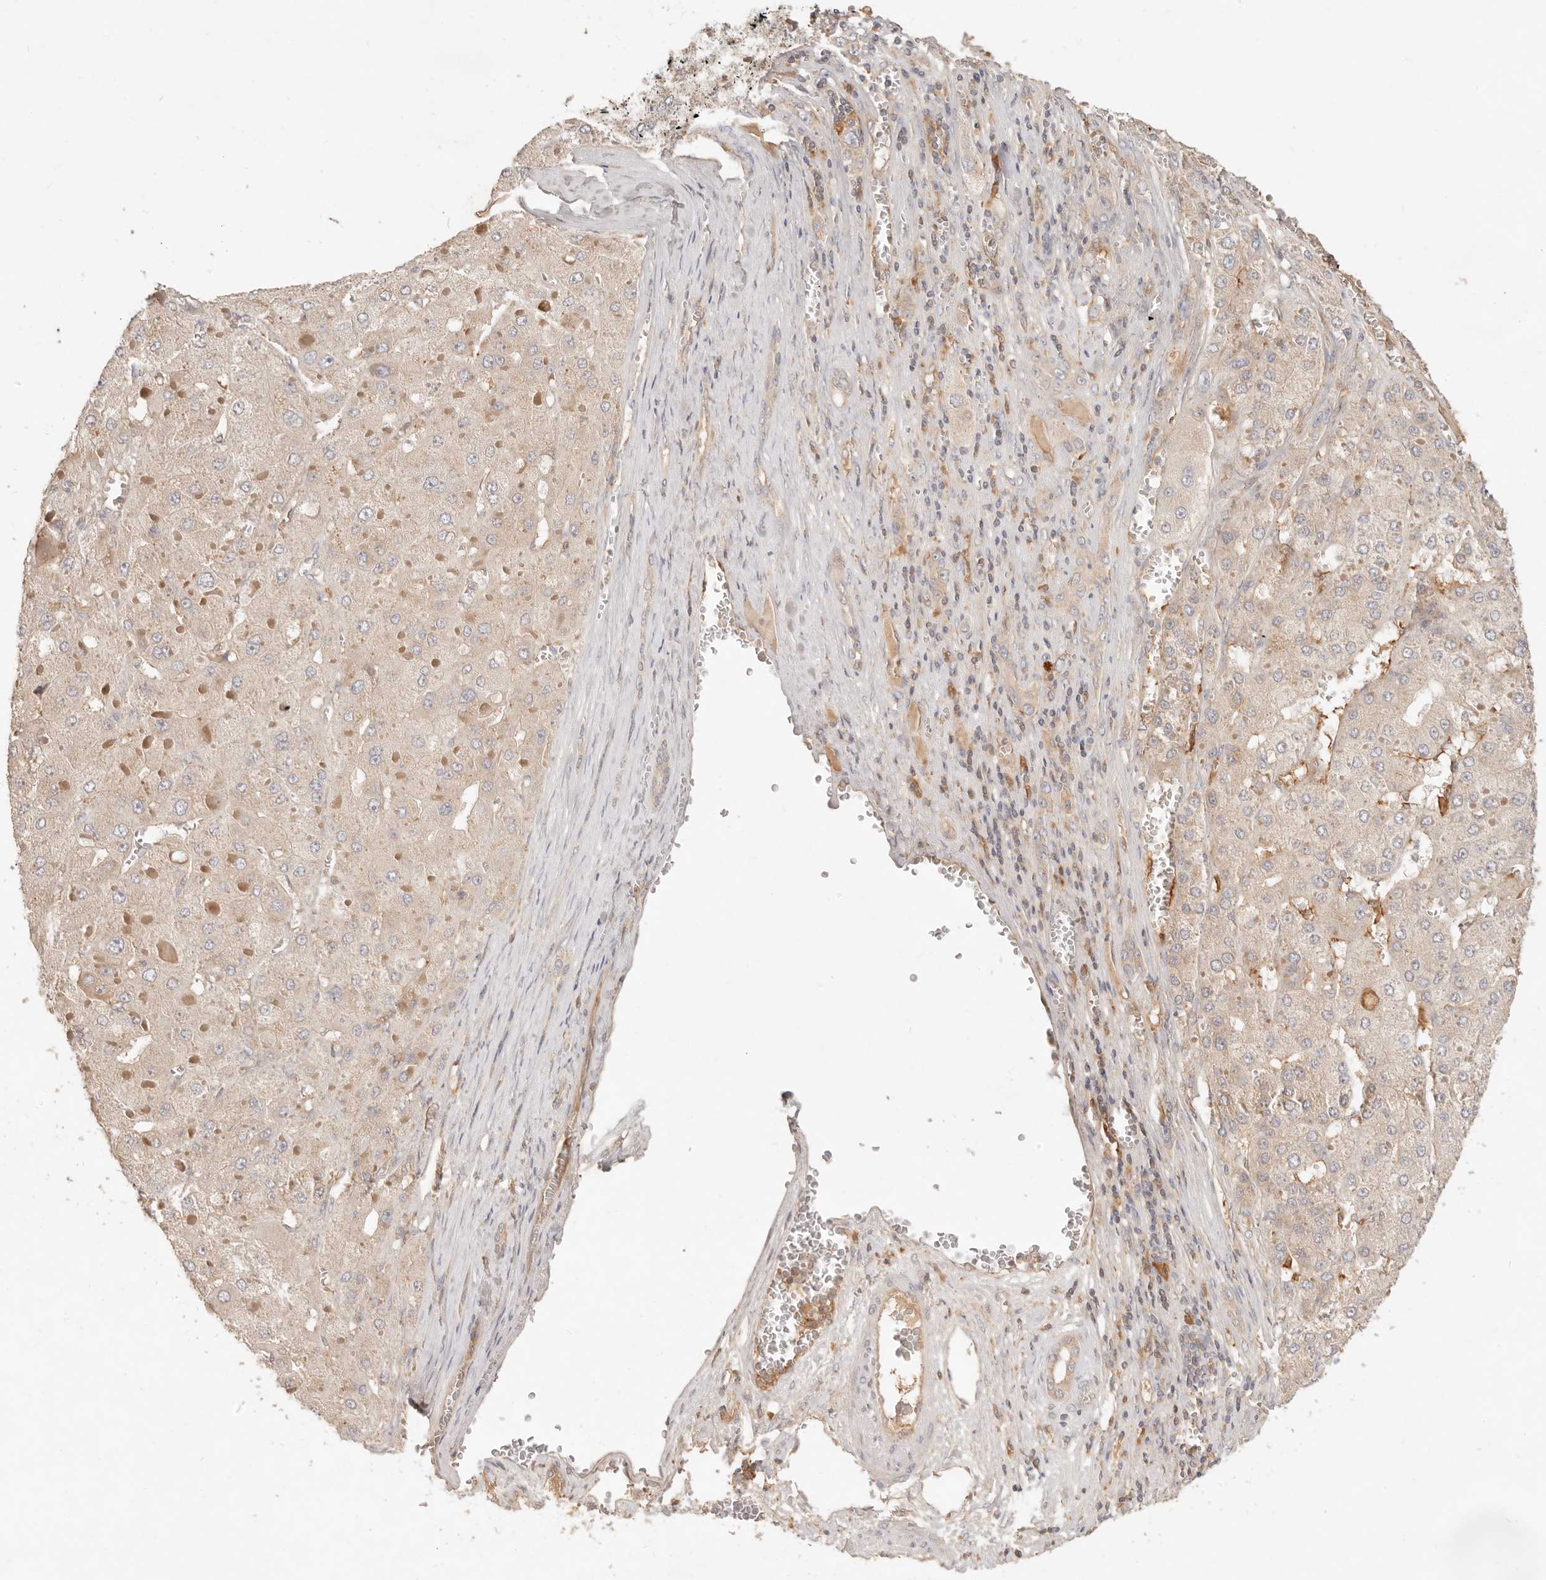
{"staining": {"intensity": "weak", "quantity": "<25%", "location": "cytoplasmic/membranous"}, "tissue": "liver cancer", "cell_type": "Tumor cells", "image_type": "cancer", "snomed": [{"axis": "morphology", "description": "Carcinoma, Hepatocellular, NOS"}, {"axis": "topography", "description": "Liver"}], "caption": "An IHC micrograph of liver hepatocellular carcinoma is shown. There is no staining in tumor cells of liver hepatocellular carcinoma. Brightfield microscopy of immunohistochemistry stained with DAB (3,3'-diaminobenzidine) (brown) and hematoxylin (blue), captured at high magnification.", "gene": "NECAP2", "patient": {"sex": "female", "age": 73}}